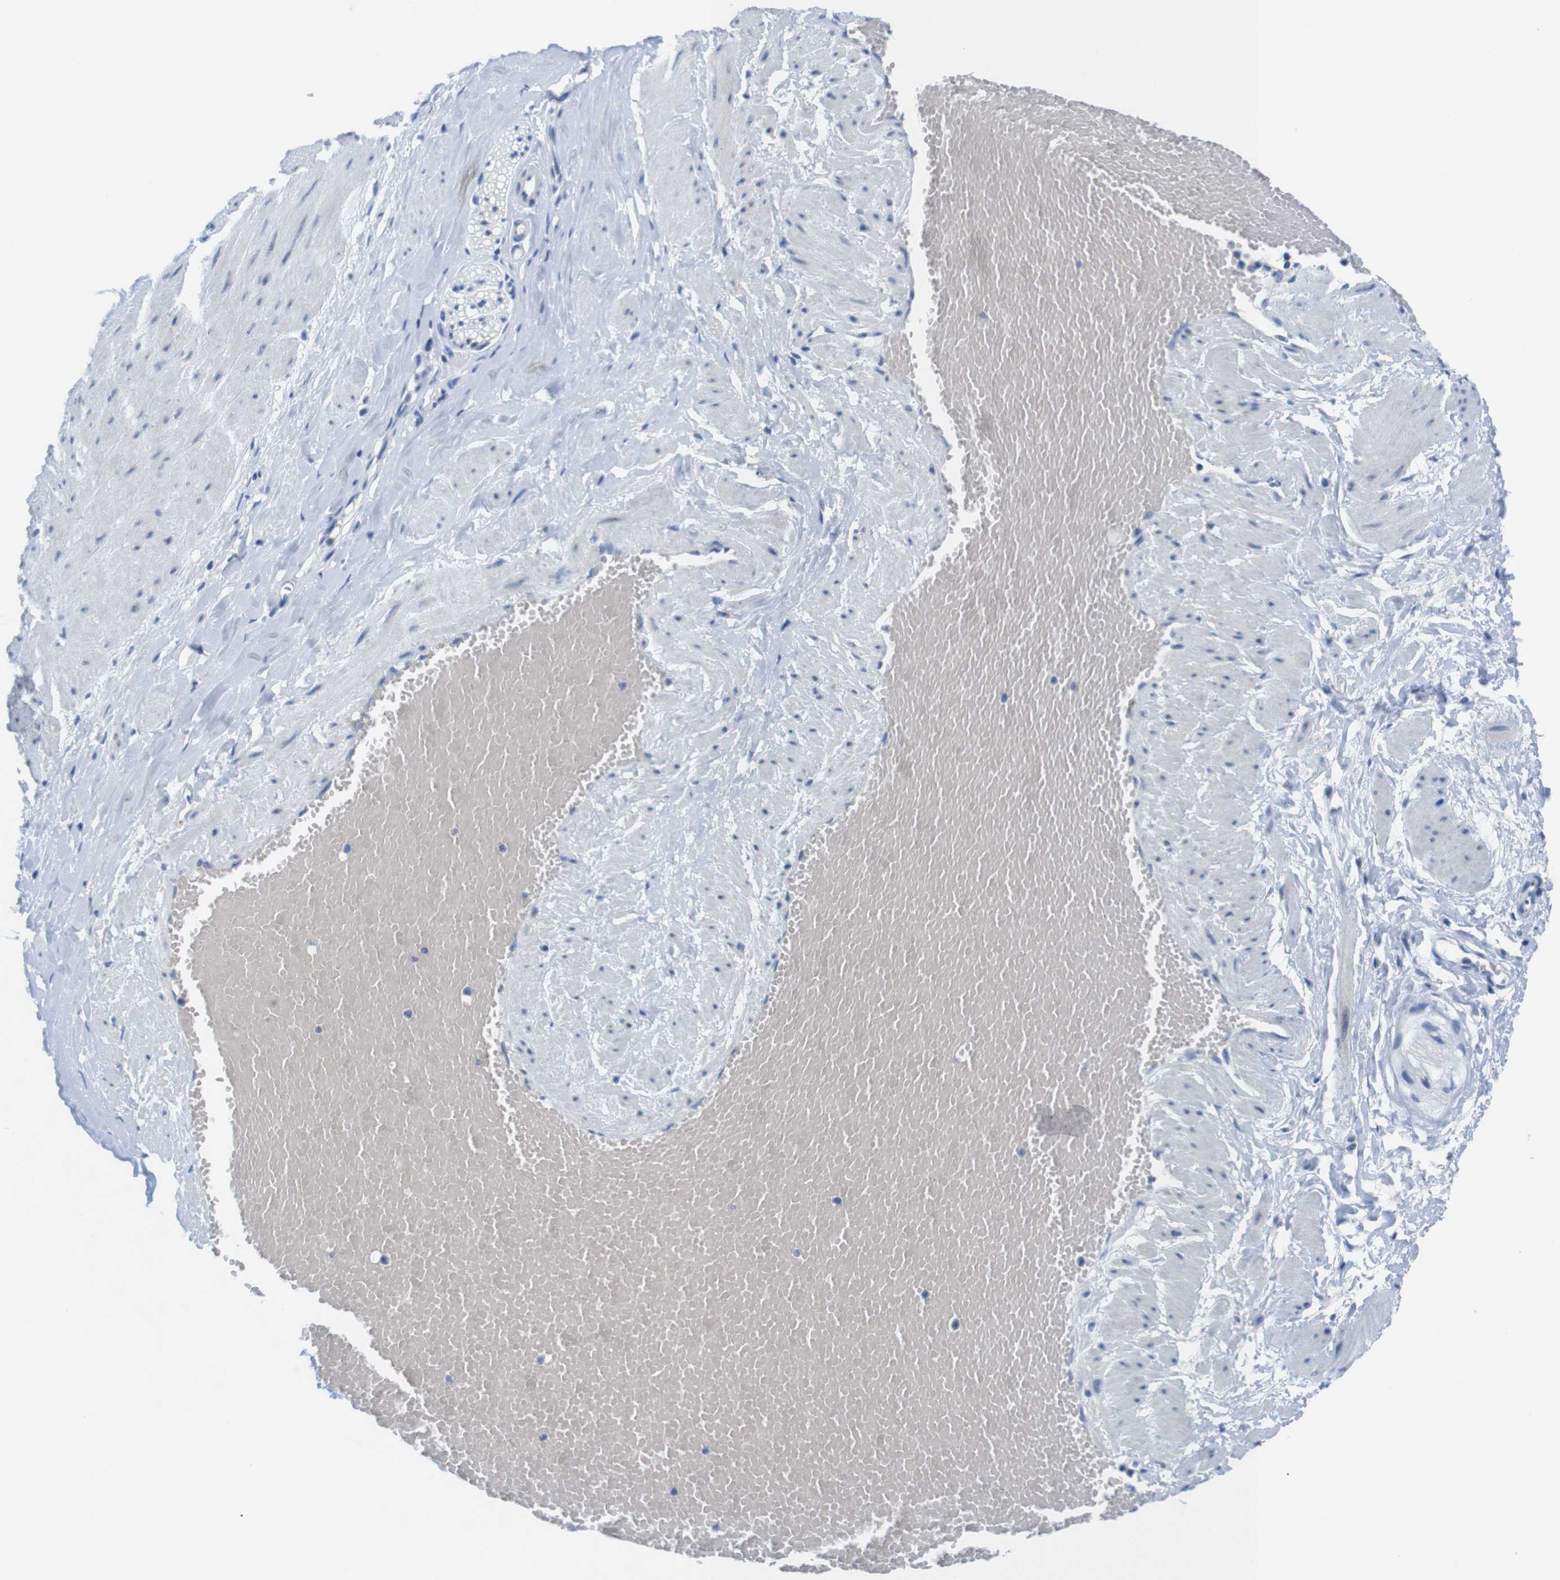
{"staining": {"intensity": "negative", "quantity": "none", "location": "none"}, "tissue": "adipose tissue", "cell_type": "Adipocytes", "image_type": "normal", "snomed": [{"axis": "morphology", "description": "Normal tissue, NOS"}, {"axis": "topography", "description": "Soft tissue"}, {"axis": "topography", "description": "Vascular tissue"}], "caption": "Histopathology image shows no protein staining in adipocytes of benign adipose tissue. (DAB (3,3'-diaminobenzidine) immunohistochemistry (IHC) with hematoxylin counter stain).", "gene": "GOLGA2", "patient": {"sex": "female", "age": 35}}